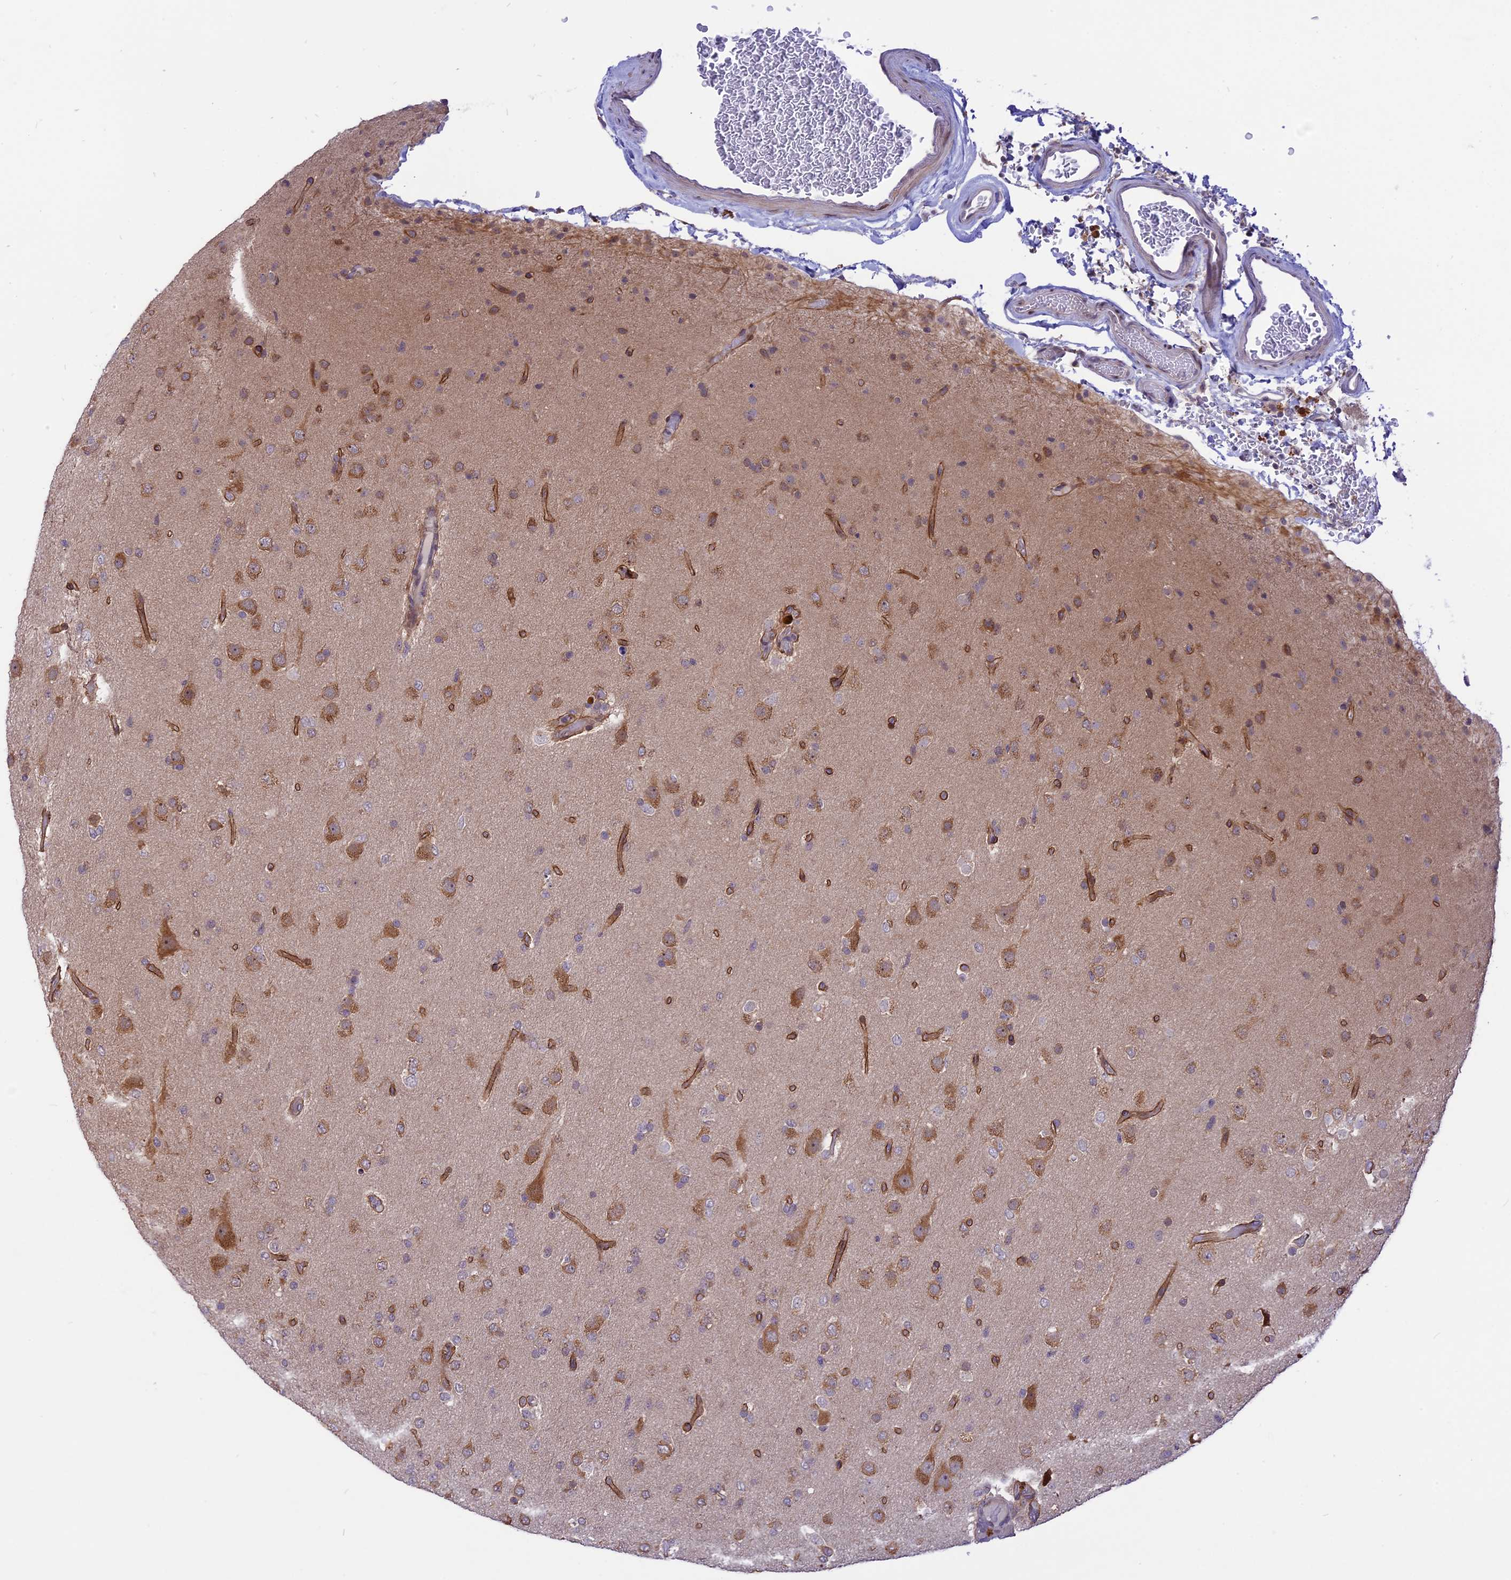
{"staining": {"intensity": "weak", "quantity": "25%-75%", "location": "cytoplasmic/membranous"}, "tissue": "glioma", "cell_type": "Tumor cells", "image_type": "cancer", "snomed": [{"axis": "morphology", "description": "Glioma, malignant, Low grade"}, {"axis": "topography", "description": "Brain"}], "caption": "Malignant glioma (low-grade) was stained to show a protein in brown. There is low levels of weak cytoplasmic/membranous staining in approximately 25%-75% of tumor cells.", "gene": "ZNF837", "patient": {"sex": "male", "age": 65}}